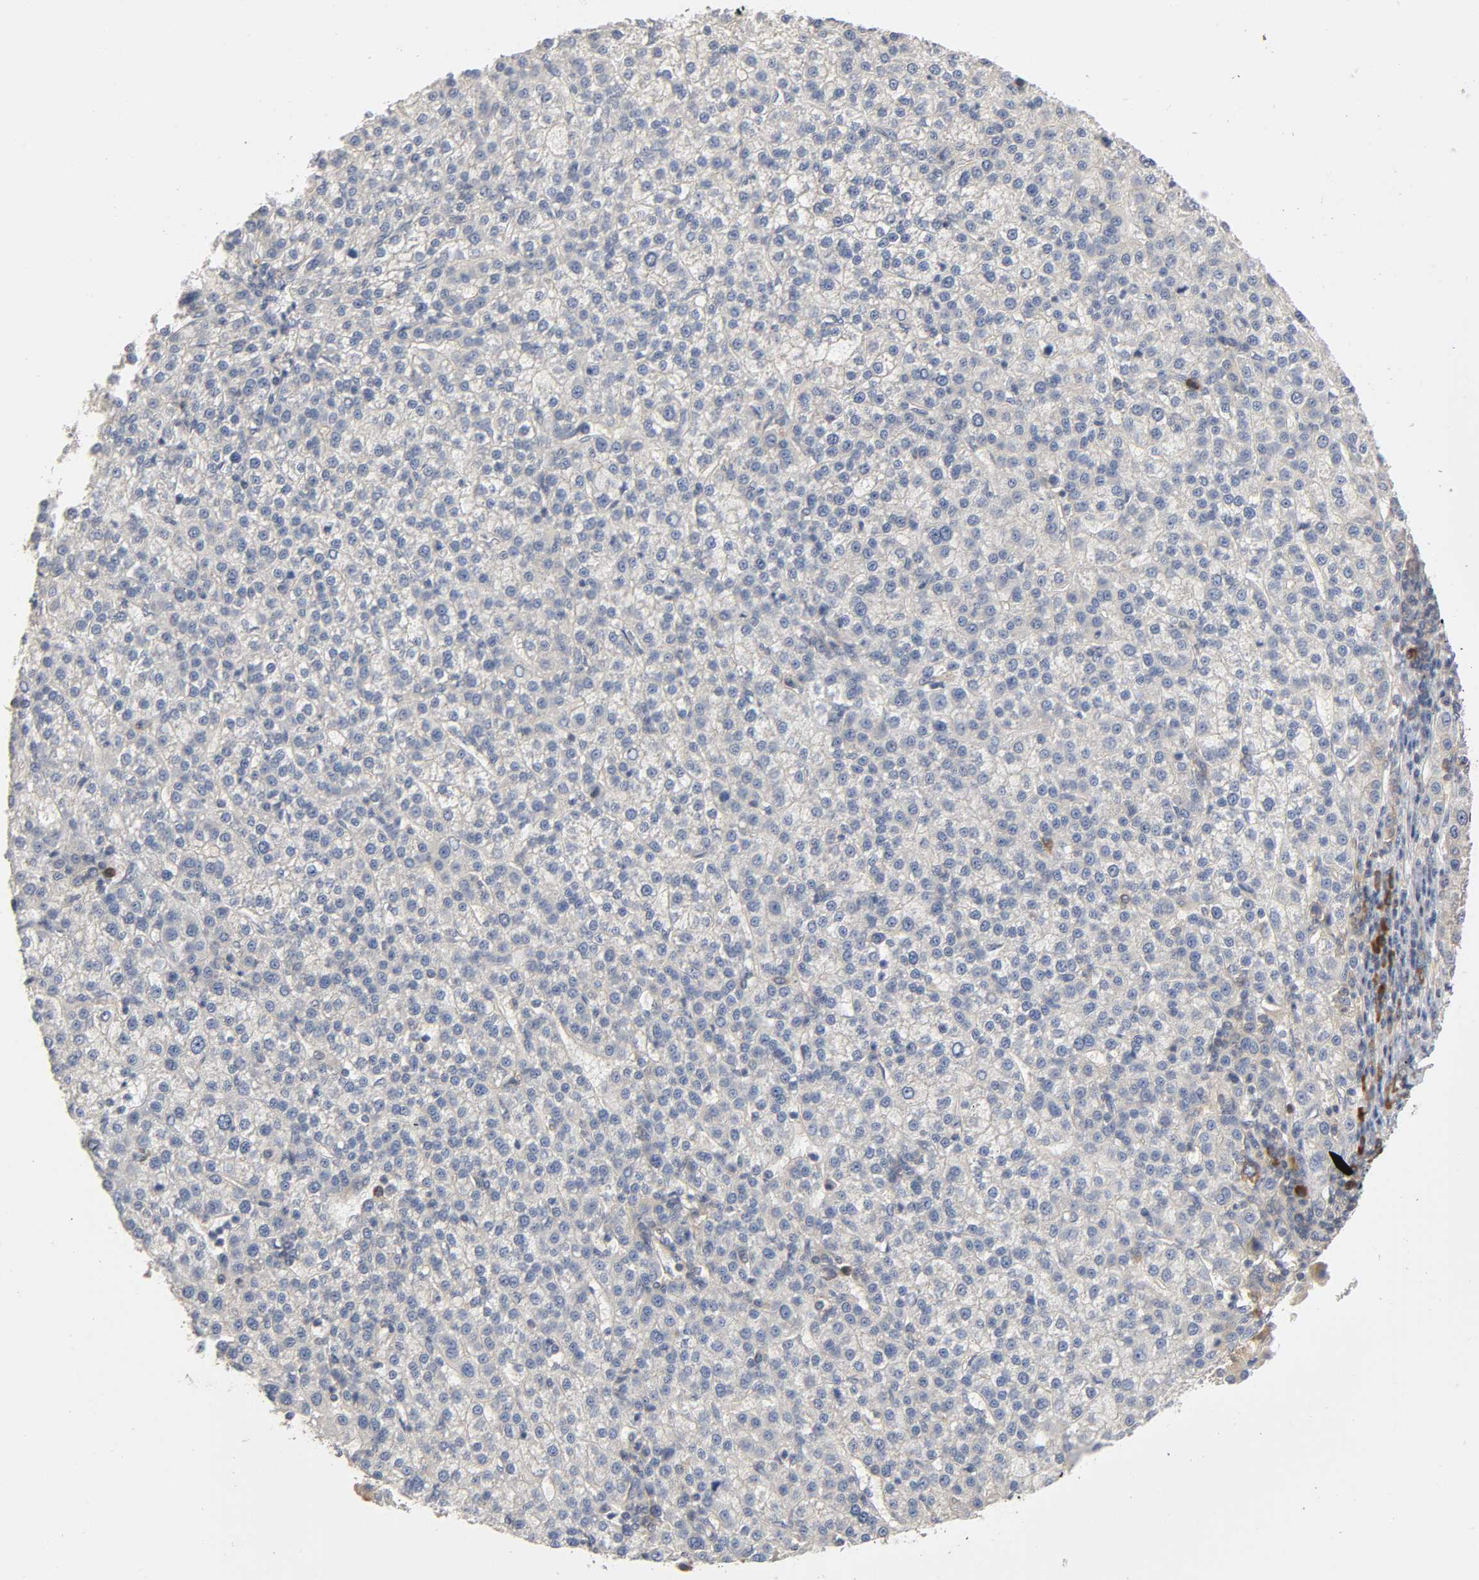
{"staining": {"intensity": "negative", "quantity": "none", "location": "none"}, "tissue": "liver cancer", "cell_type": "Tumor cells", "image_type": "cancer", "snomed": [{"axis": "morphology", "description": "Cholangiocarcinoma"}, {"axis": "topography", "description": "Liver"}], "caption": "IHC of human liver cancer (cholangiocarcinoma) displays no staining in tumor cells. Brightfield microscopy of IHC stained with DAB (3,3'-diaminobenzidine) (brown) and hematoxylin (blue), captured at high magnification.", "gene": "SCHIP1", "patient": {"sex": "female", "age": 79}}